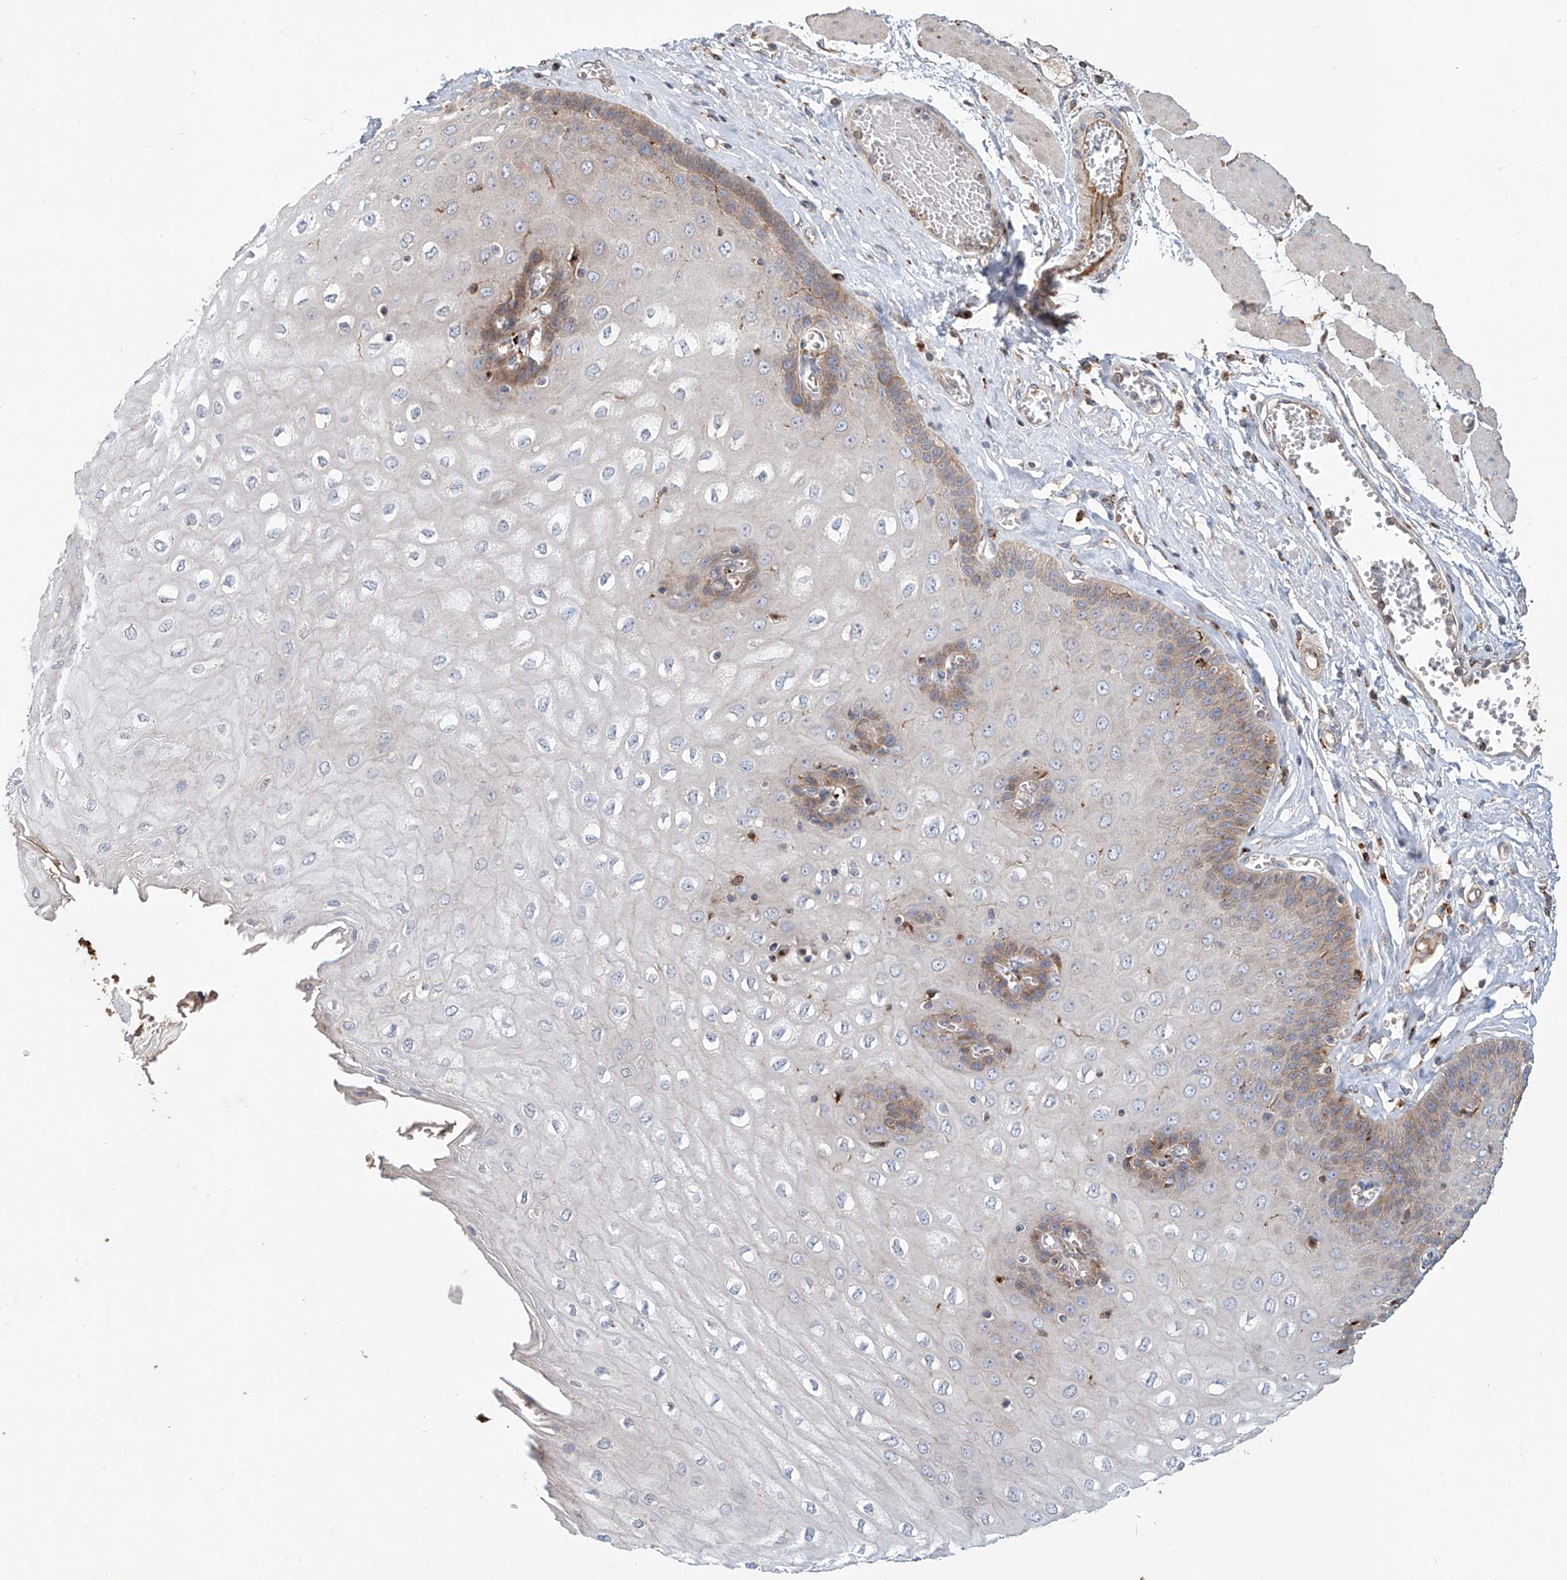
{"staining": {"intensity": "moderate", "quantity": "25%-75%", "location": "cytoplasmic/membranous"}, "tissue": "esophagus", "cell_type": "Squamous epithelial cells", "image_type": "normal", "snomed": [{"axis": "morphology", "description": "Normal tissue, NOS"}, {"axis": "topography", "description": "Esophagus"}], "caption": "IHC of unremarkable esophagus demonstrates medium levels of moderate cytoplasmic/membranous expression in approximately 25%-75% of squamous epithelial cells.", "gene": "HGSNAT", "patient": {"sex": "male", "age": 60}}